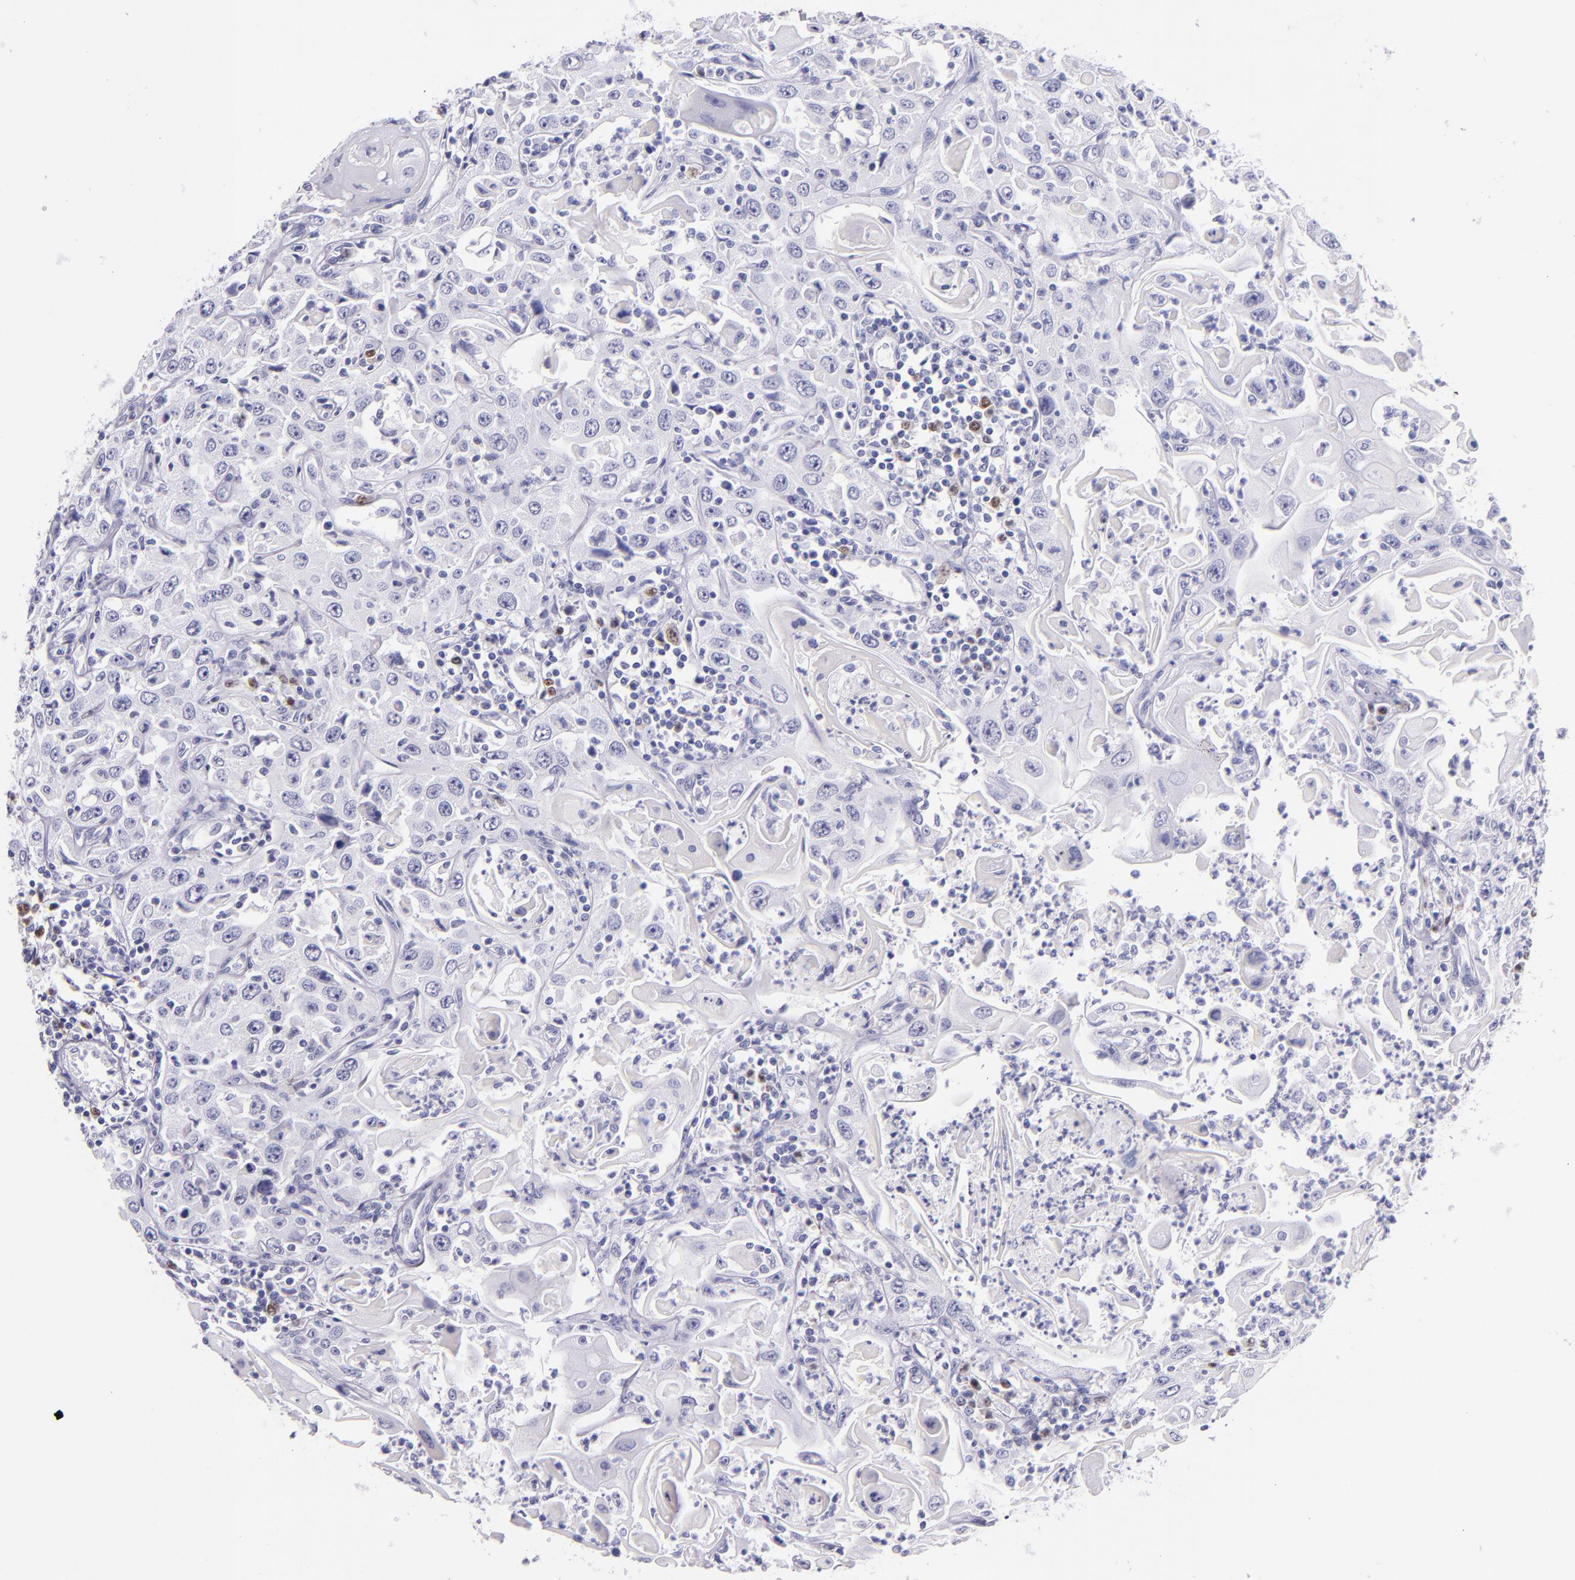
{"staining": {"intensity": "negative", "quantity": "none", "location": "none"}, "tissue": "head and neck cancer", "cell_type": "Tumor cells", "image_type": "cancer", "snomed": [{"axis": "morphology", "description": "Squamous cell carcinoma, NOS"}, {"axis": "topography", "description": "Oral tissue"}, {"axis": "topography", "description": "Head-Neck"}], "caption": "Immunohistochemistry of human squamous cell carcinoma (head and neck) shows no staining in tumor cells.", "gene": "IRF4", "patient": {"sex": "female", "age": 76}}